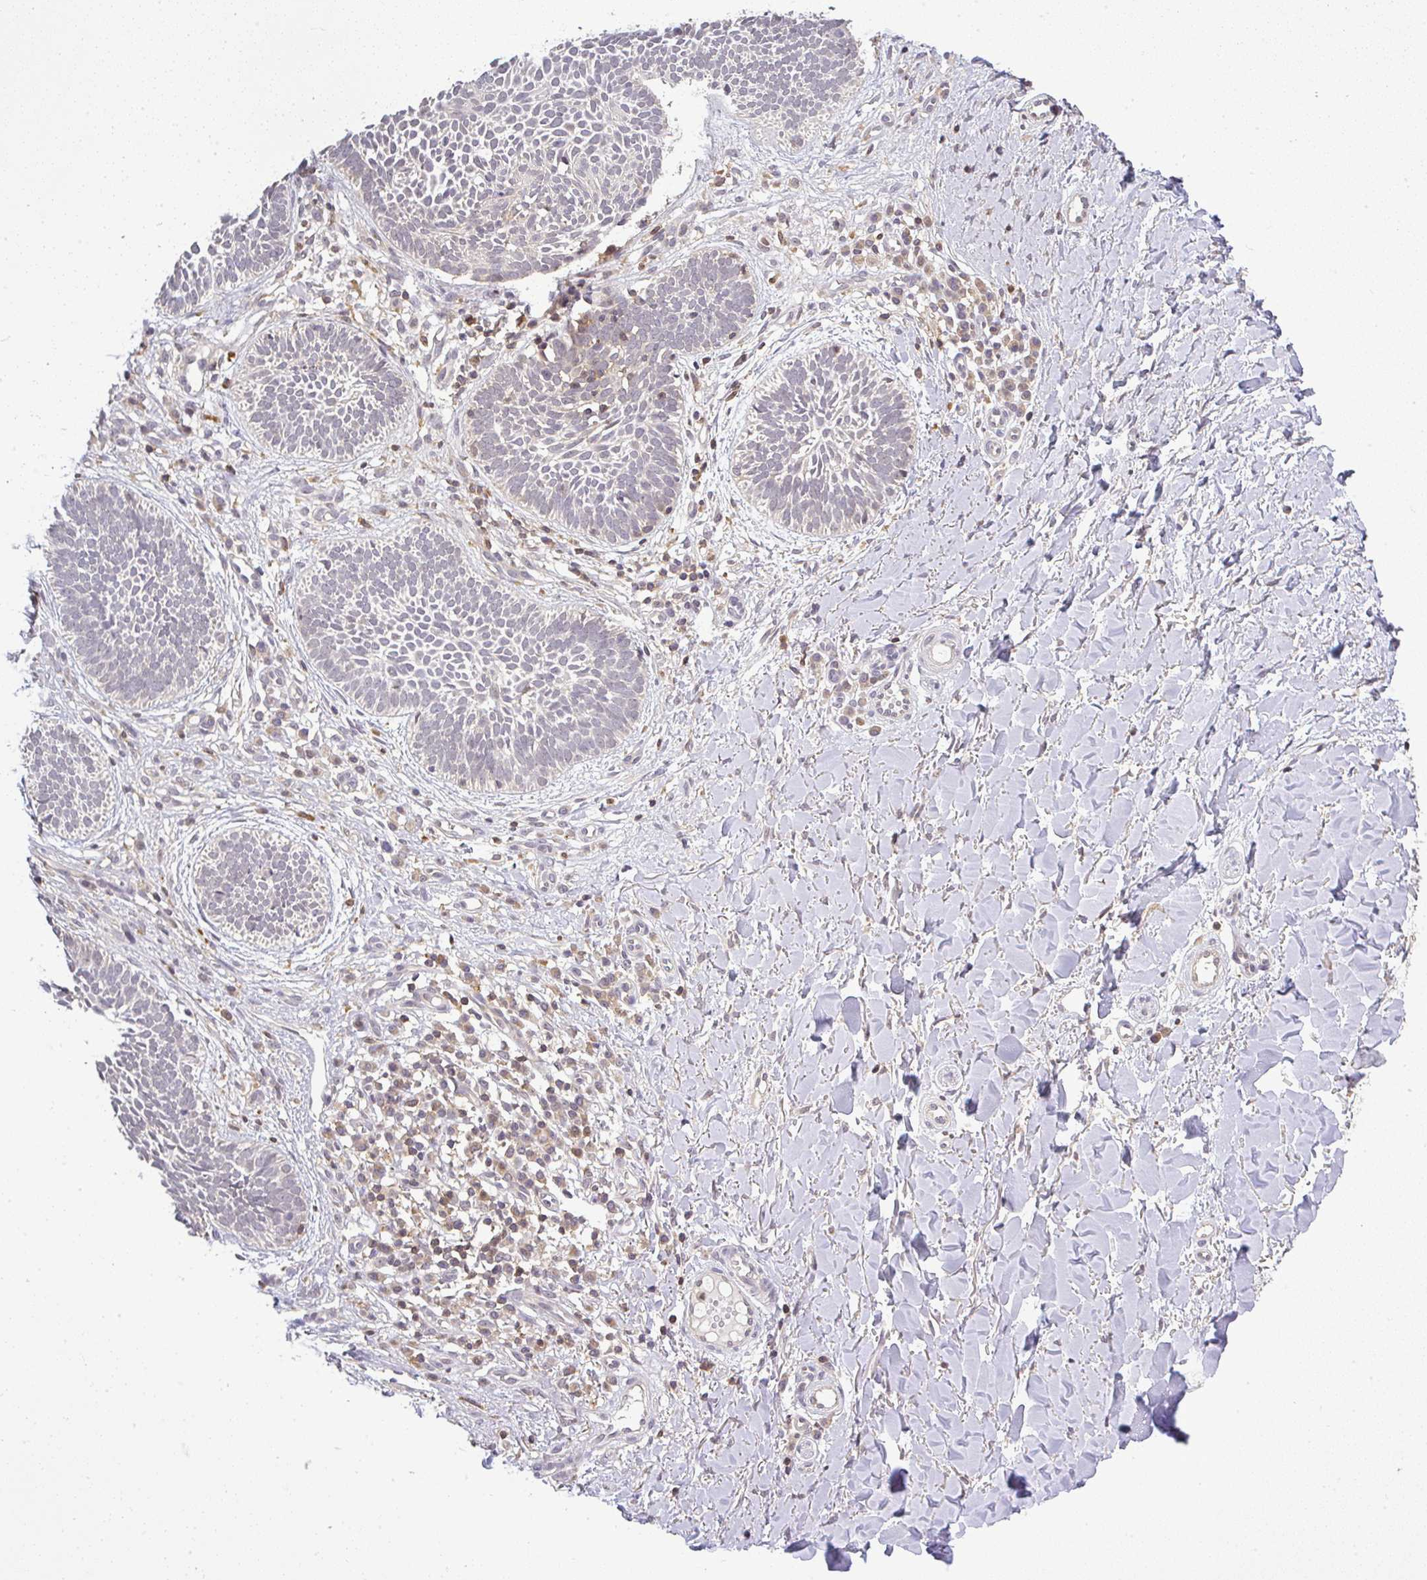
{"staining": {"intensity": "negative", "quantity": "none", "location": "none"}, "tissue": "skin cancer", "cell_type": "Tumor cells", "image_type": "cancer", "snomed": [{"axis": "morphology", "description": "Basal cell carcinoma"}, {"axis": "topography", "description": "Skin"}], "caption": "DAB (3,3'-diaminobenzidine) immunohistochemical staining of human skin cancer exhibits no significant staining in tumor cells.", "gene": "FAM153A", "patient": {"sex": "male", "age": 49}}